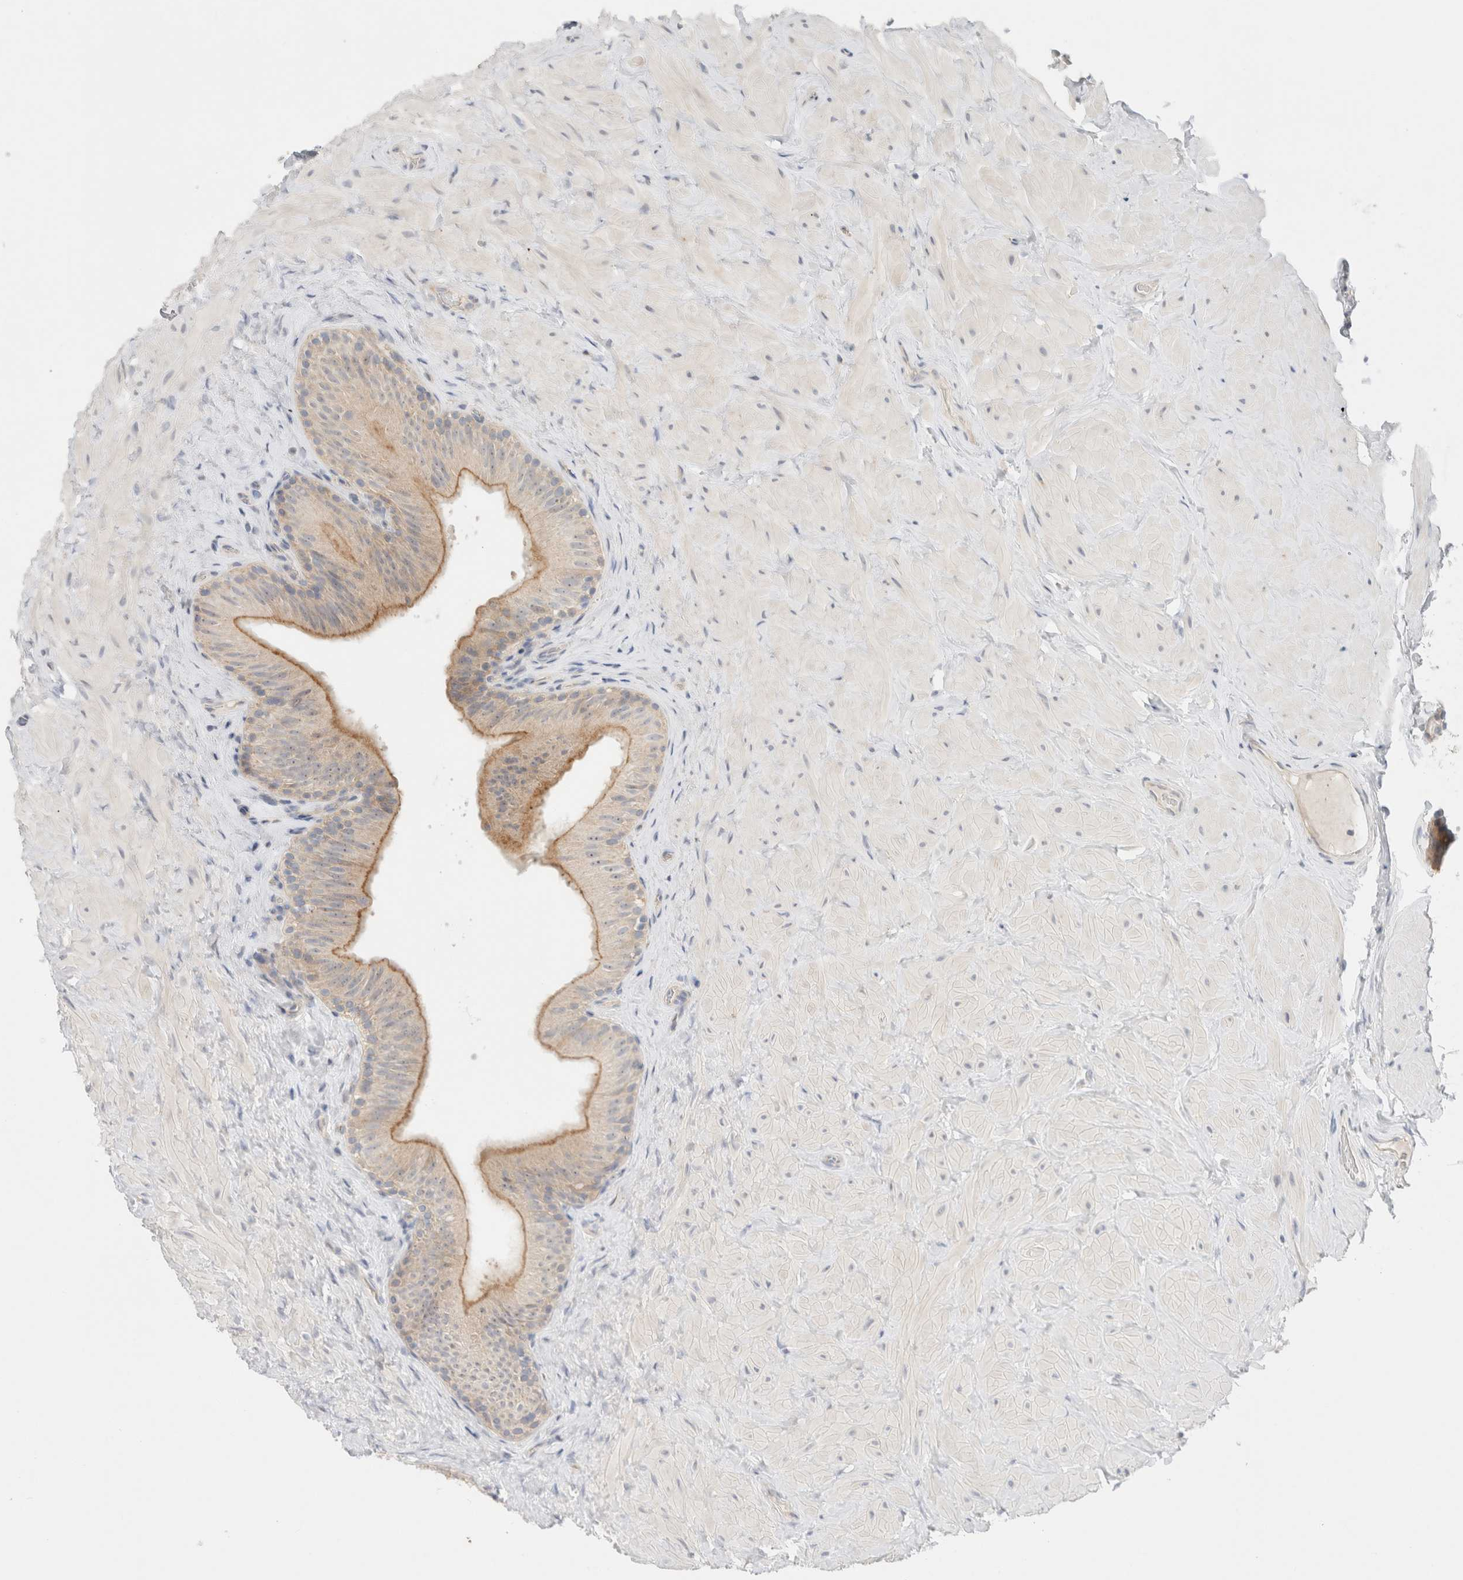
{"staining": {"intensity": "moderate", "quantity": "<25%", "location": "cytoplasmic/membranous"}, "tissue": "epididymis", "cell_type": "Glandular cells", "image_type": "normal", "snomed": [{"axis": "morphology", "description": "Normal tissue, NOS"}, {"axis": "topography", "description": "Vascular tissue"}, {"axis": "topography", "description": "Epididymis"}], "caption": "Protein analysis of benign epididymis shows moderate cytoplasmic/membranous staining in approximately <25% of glandular cells.", "gene": "SDR16C5", "patient": {"sex": "male", "age": 49}}